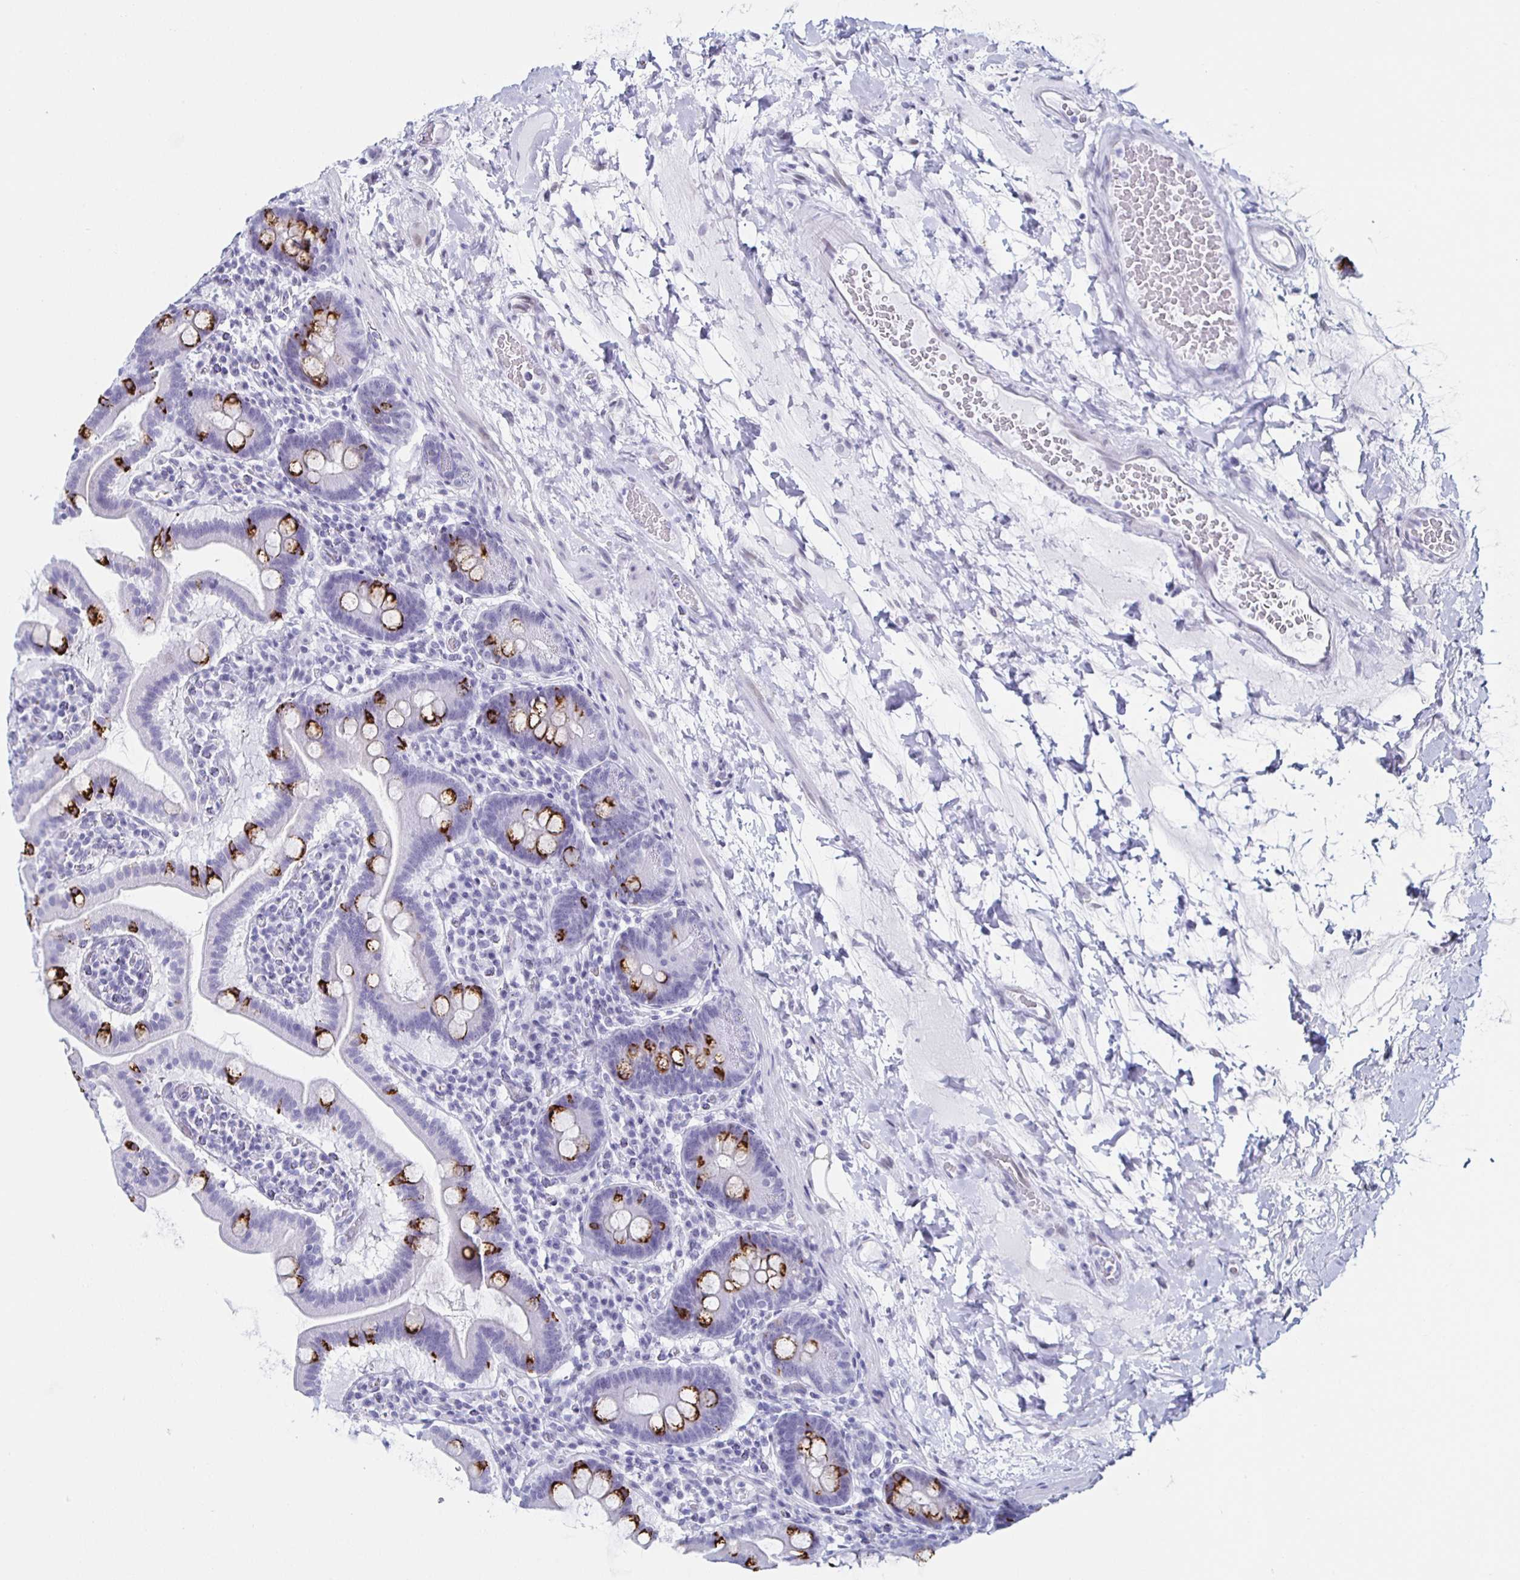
{"staining": {"intensity": "strong", "quantity": "25%-75%", "location": "cytoplasmic/membranous"}, "tissue": "small intestine", "cell_type": "Glandular cells", "image_type": "normal", "snomed": [{"axis": "morphology", "description": "Normal tissue, NOS"}, {"axis": "topography", "description": "Small intestine"}], "caption": "DAB immunohistochemical staining of unremarkable small intestine shows strong cytoplasmic/membranous protein positivity in approximately 25%-75% of glandular cells. Using DAB (3,3'-diaminobenzidine) (brown) and hematoxylin (blue) stains, captured at high magnification using brightfield microscopy.", "gene": "KRT4", "patient": {"sex": "male", "age": 26}}